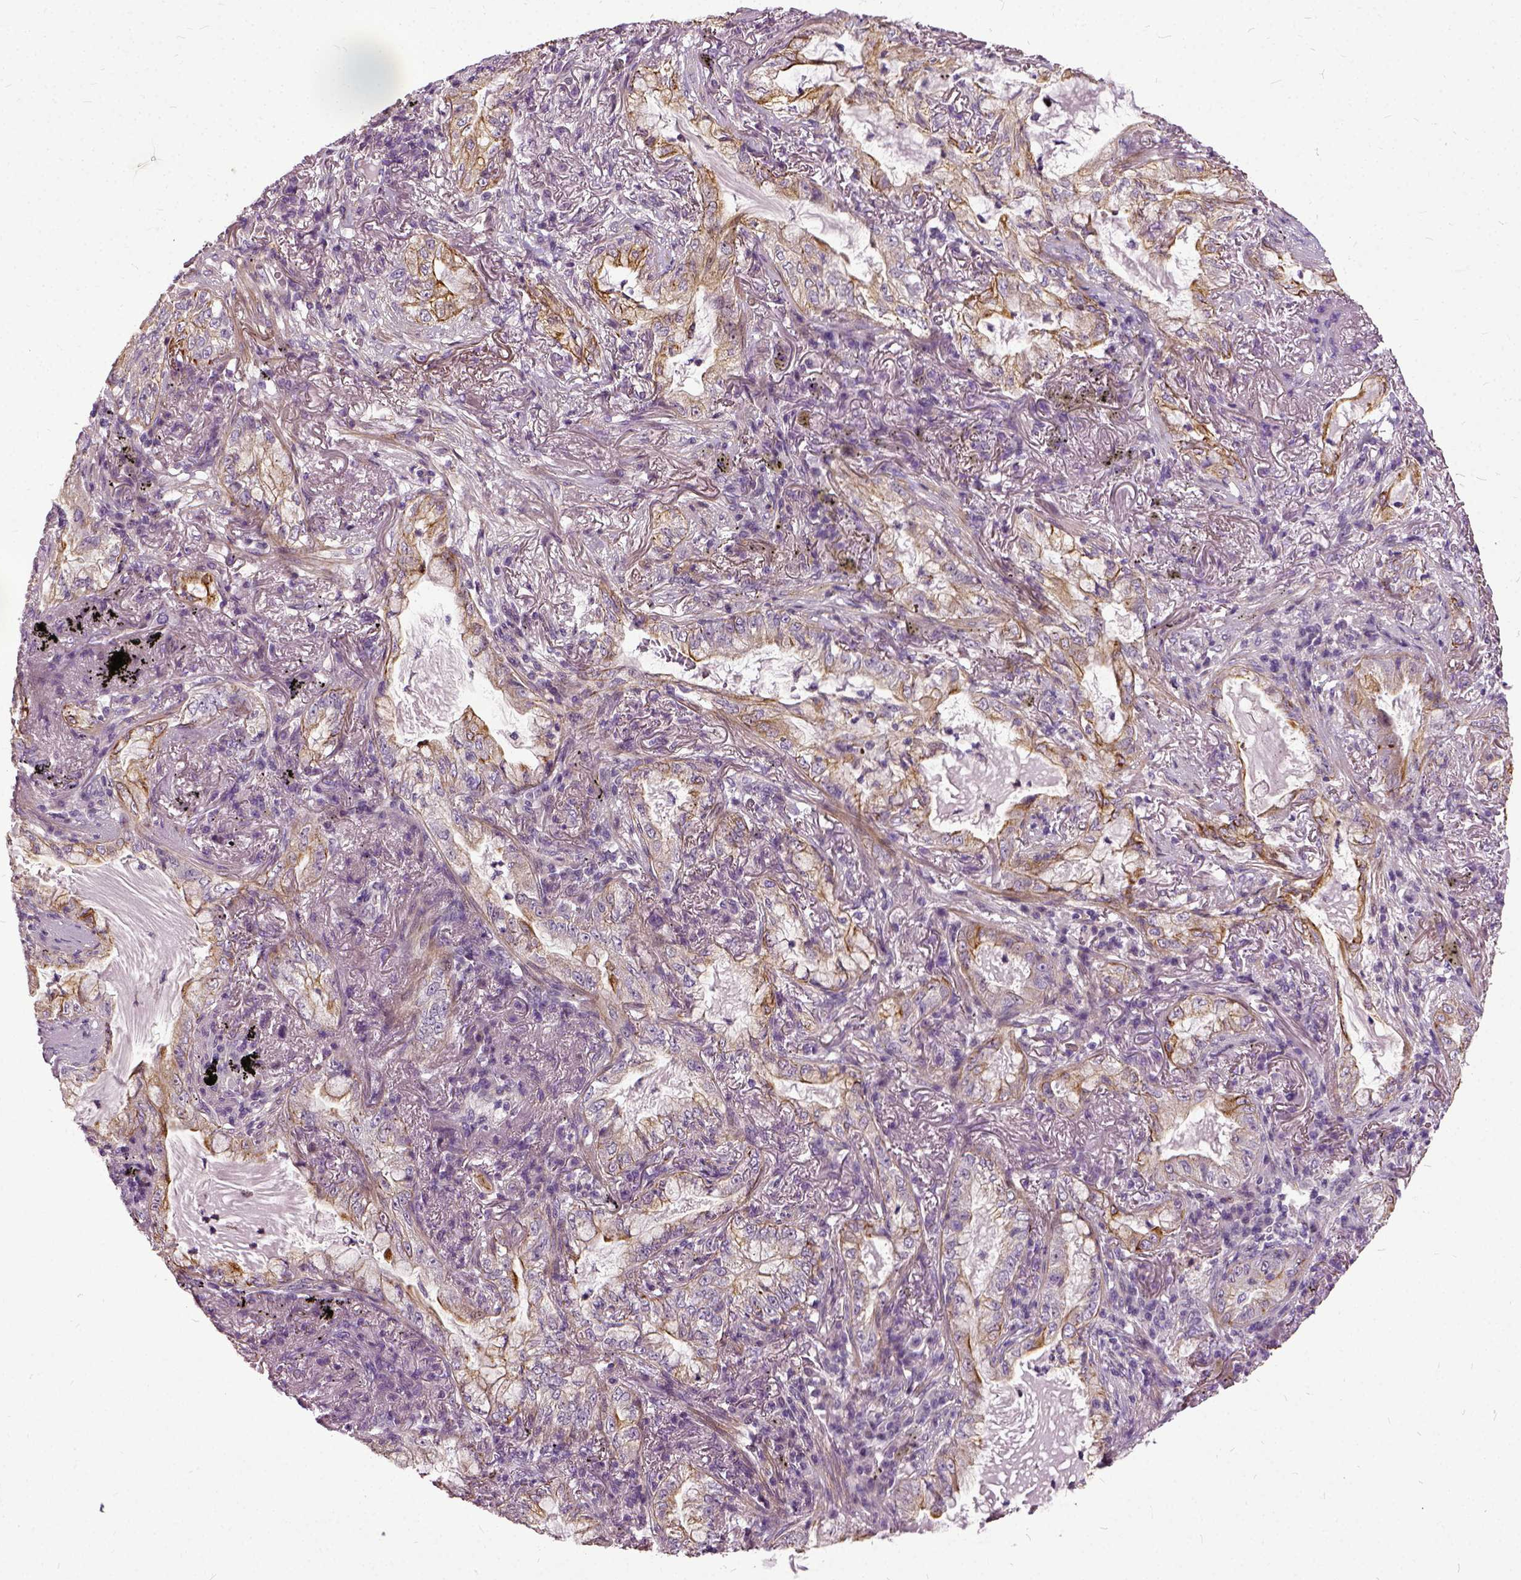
{"staining": {"intensity": "moderate", "quantity": "25%-75%", "location": "cytoplasmic/membranous"}, "tissue": "lung cancer", "cell_type": "Tumor cells", "image_type": "cancer", "snomed": [{"axis": "morphology", "description": "Adenocarcinoma, NOS"}, {"axis": "topography", "description": "Lung"}], "caption": "A medium amount of moderate cytoplasmic/membranous expression is present in approximately 25%-75% of tumor cells in lung adenocarcinoma tissue.", "gene": "ILRUN", "patient": {"sex": "female", "age": 73}}